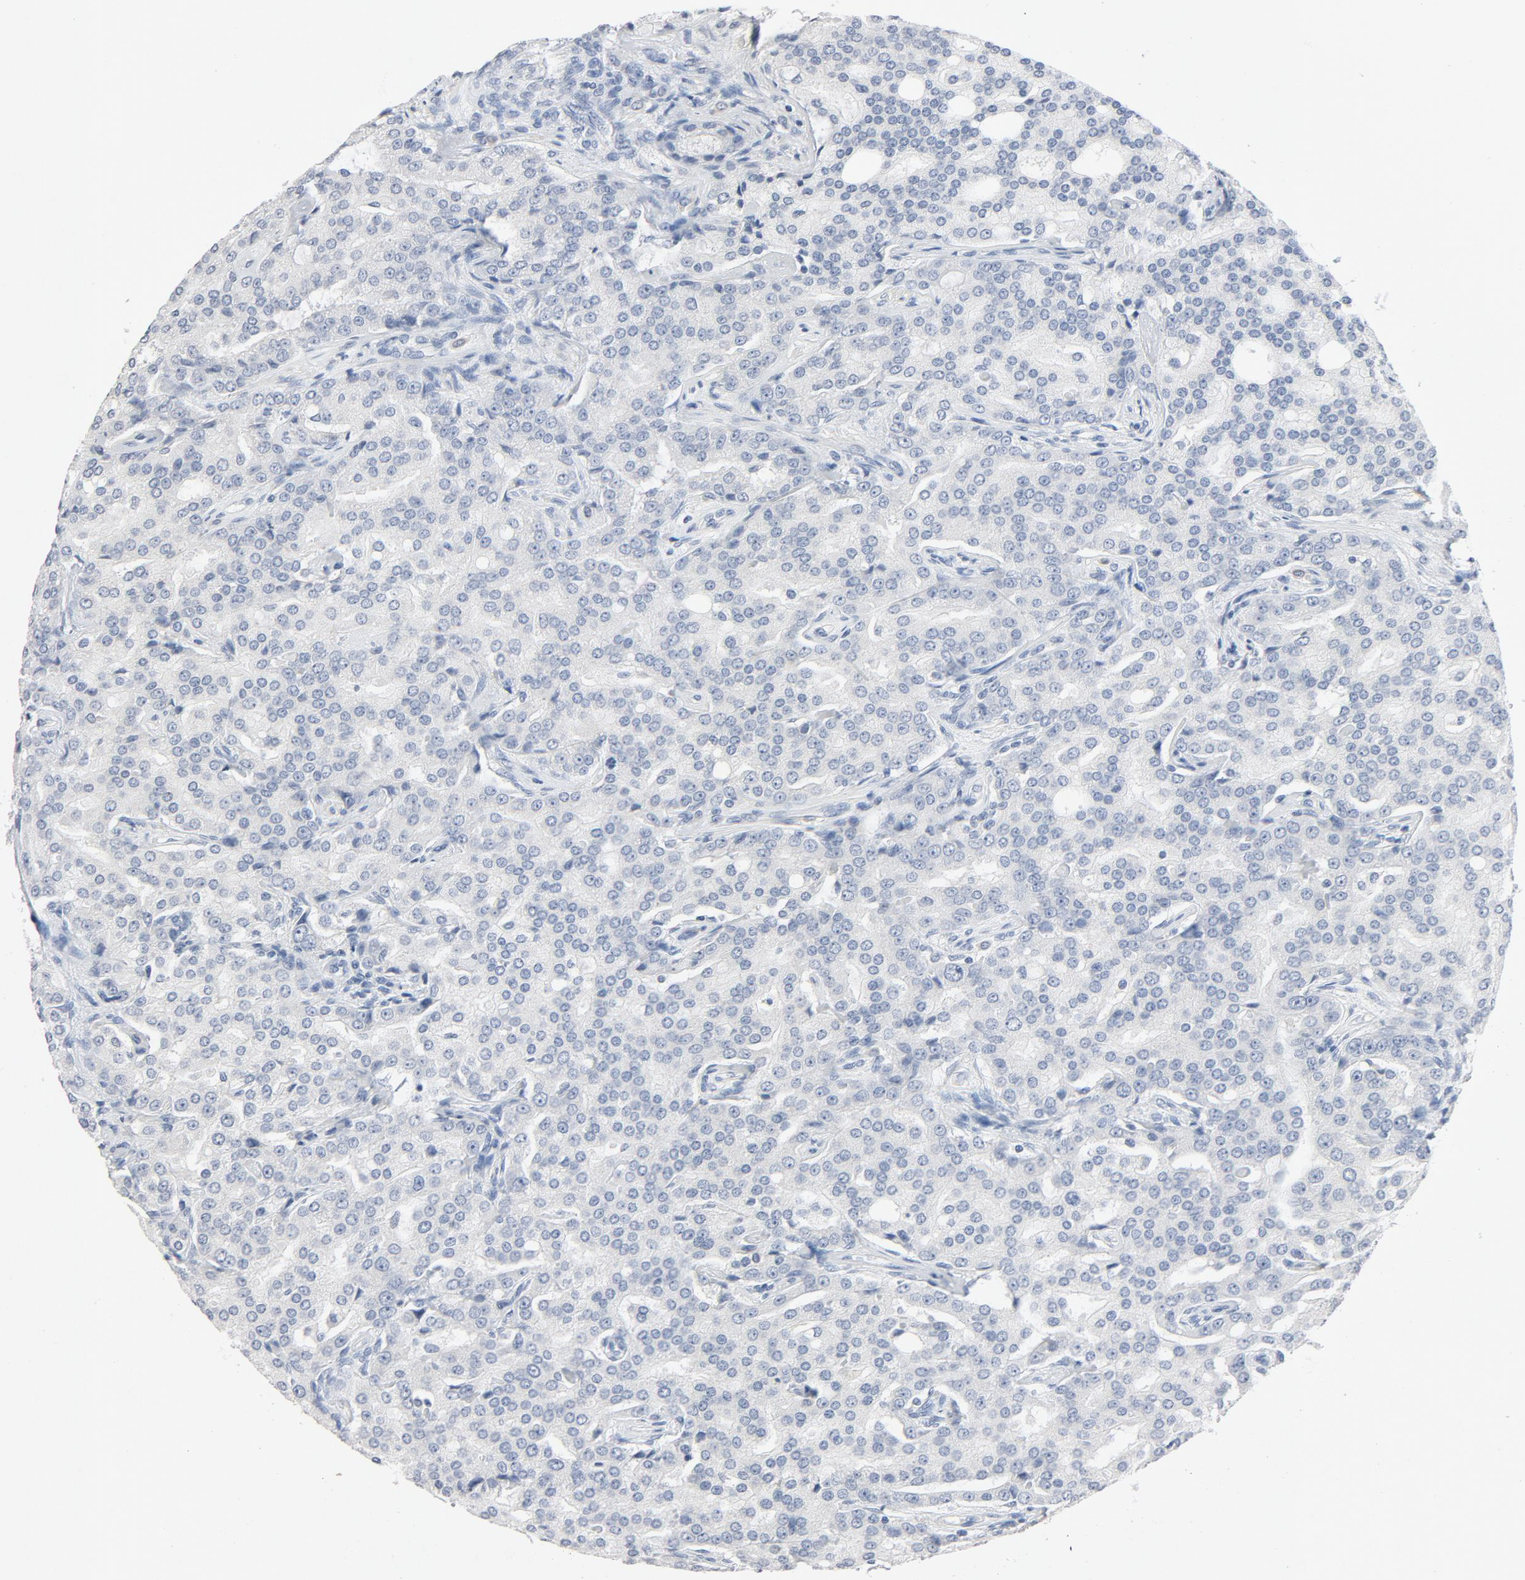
{"staining": {"intensity": "negative", "quantity": "none", "location": "none"}, "tissue": "prostate cancer", "cell_type": "Tumor cells", "image_type": "cancer", "snomed": [{"axis": "morphology", "description": "Adenocarcinoma, High grade"}, {"axis": "topography", "description": "Prostate"}], "caption": "This is an IHC photomicrograph of adenocarcinoma (high-grade) (prostate). There is no expression in tumor cells.", "gene": "ZCCHC13", "patient": {"sex": "male", "age": 72}}